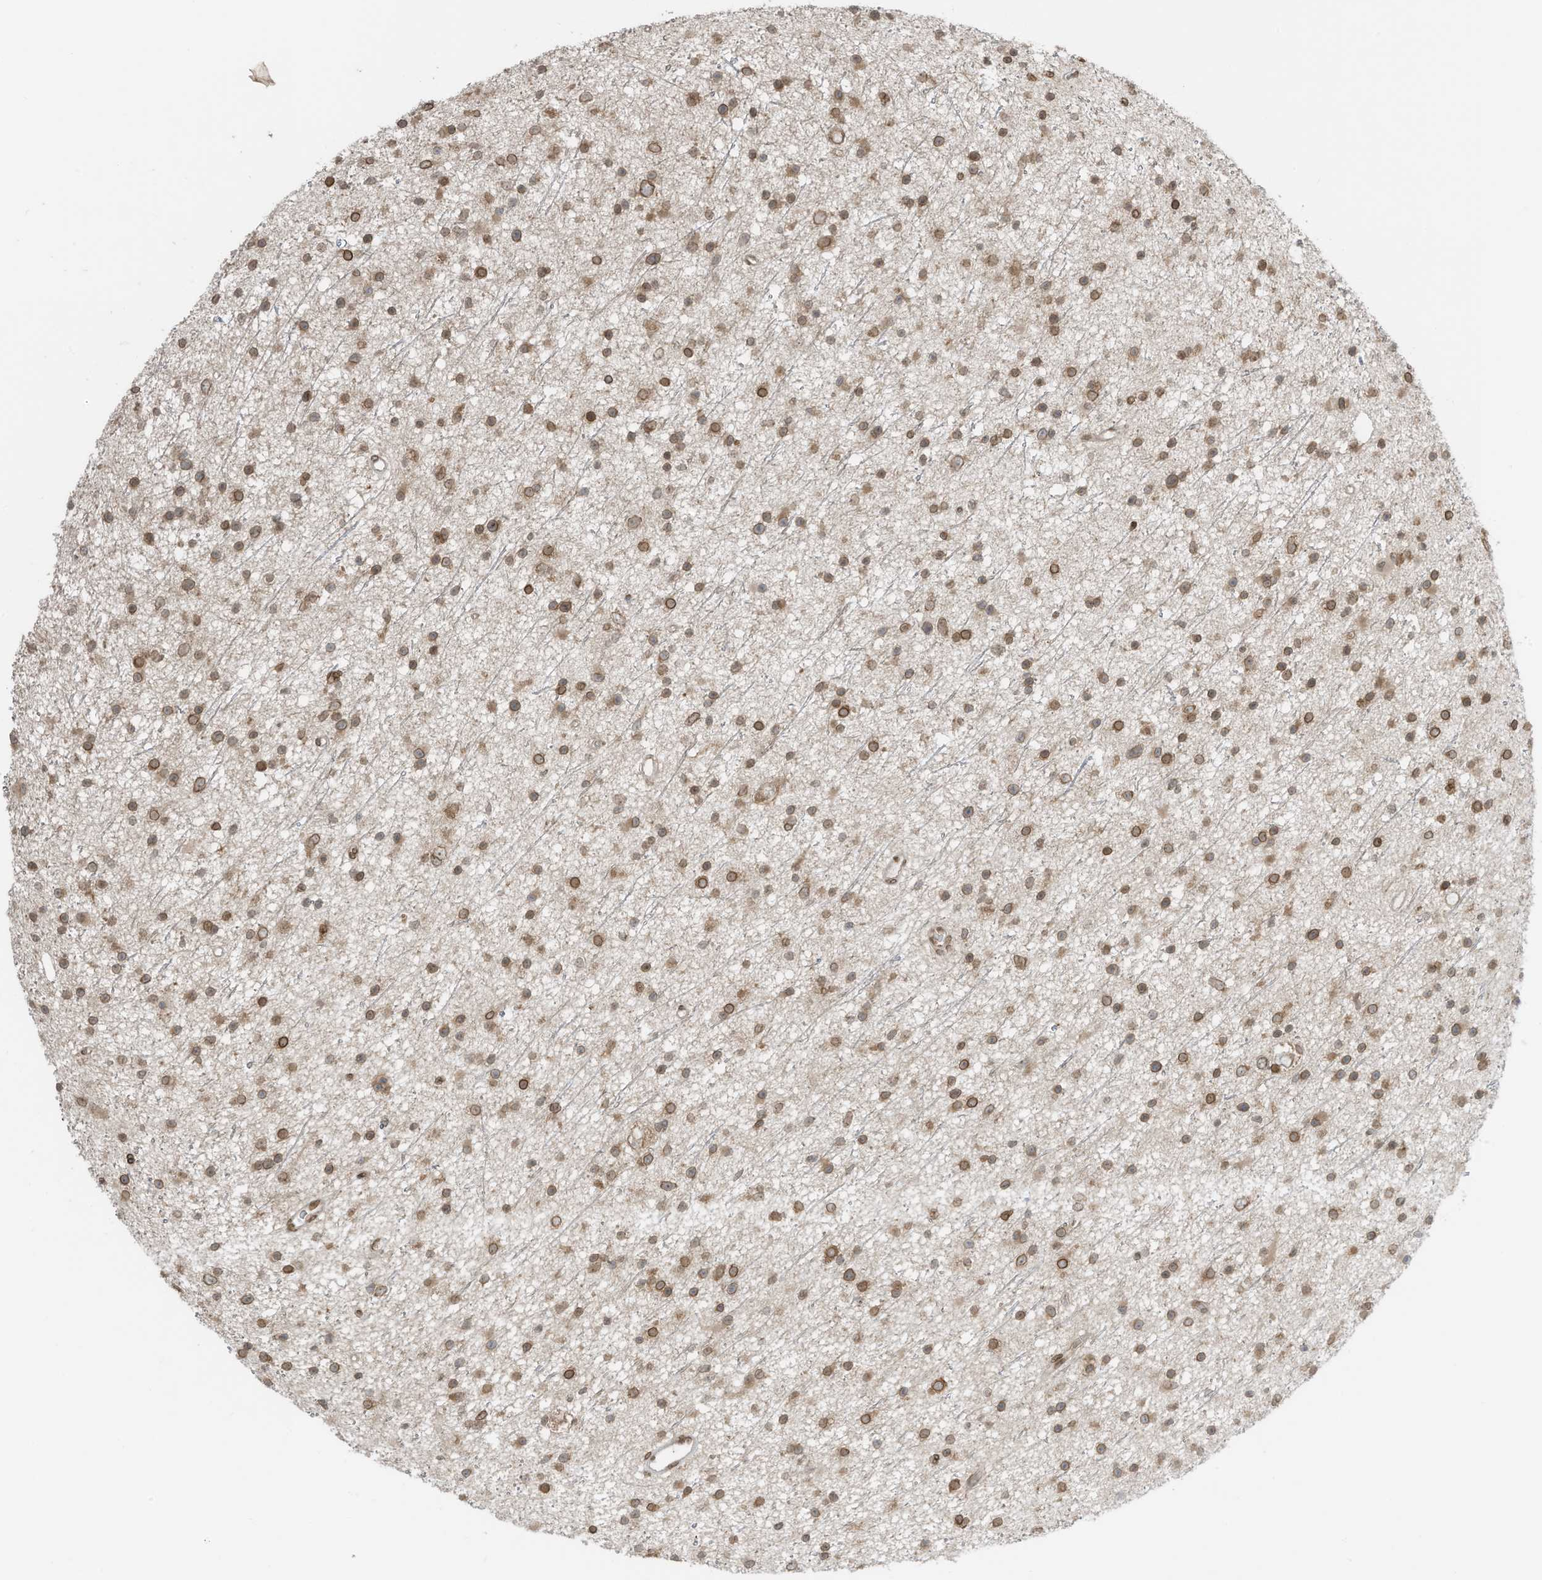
{"staining": {"intensity": "moderate", "quantity": ">75%", "location": "cytoplasmic/membranous,nuclear"}, "tissue": "glioma", "cell_type": "Tumor cells", "image_type": "cancer", "snomed": [{"axis": "morphology", "description": "Glioma, malignant, Low grade"}, {"axis": "topography", "description": "Cerebral cortex"}], "caption": "This photomicrograph displays glioma stained with immunohistochemistry (IHC) to label a protein in brown. The cytoplasmic/membranous and nuclear of tumor cells show moderate positivity for the protein. Nuclei are counter-stained blue.", "gene": "RABL3", "patient": {"sex": "female", "age": 39}}